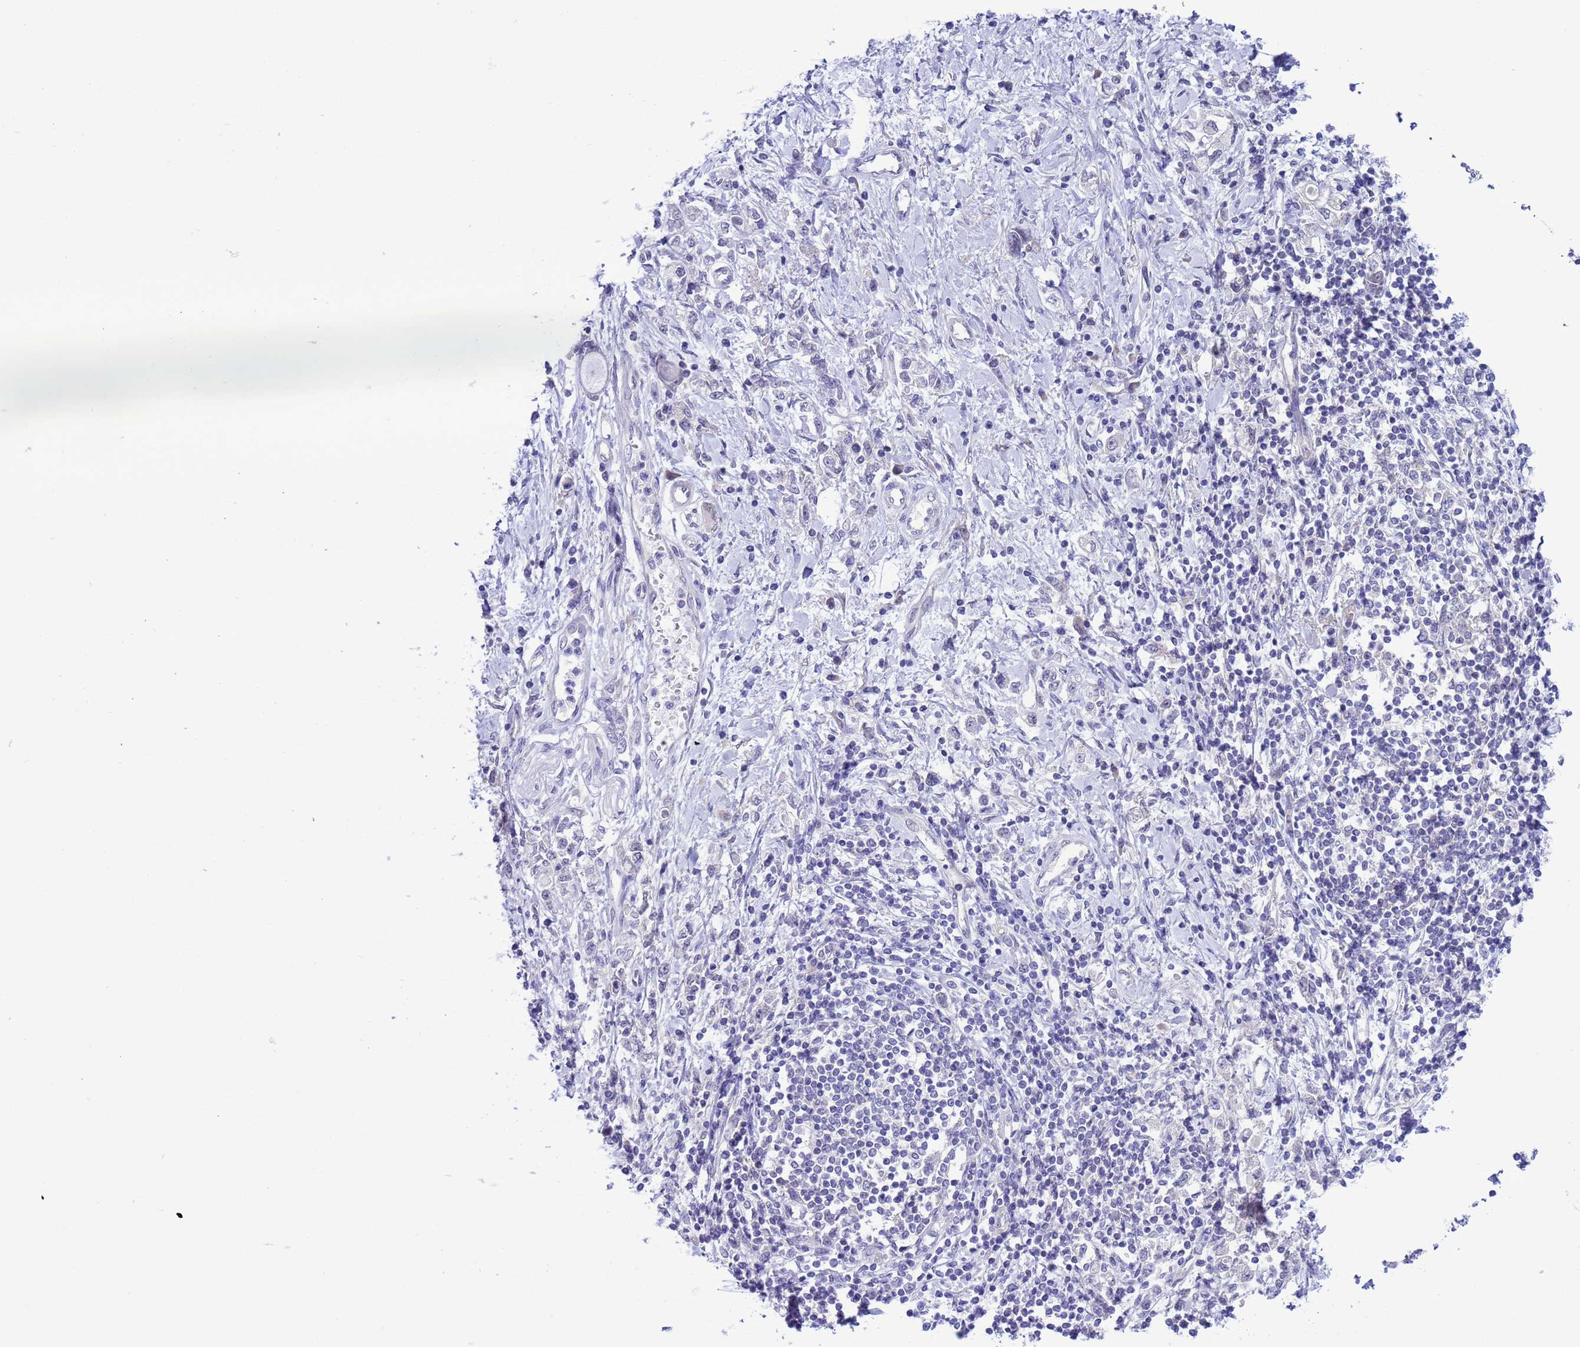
{"staining": {"intensity": "negative", "quantity": "none", "location": "none"}, "tissue": "stomach cancer", "cell_type": "Tumor cells", "image_type": "cancer", "snomed": [{"axis": "morphology", "description": "Adenocarcinoma, NOS"}, {"axis": "topography", "description": "Stomach"}], "caption": "IHC of human stomach cancer exhibits no positivity in tumor cells.", "gene": "ZNF461", "patient": {"sex": "female", "age": 76}}